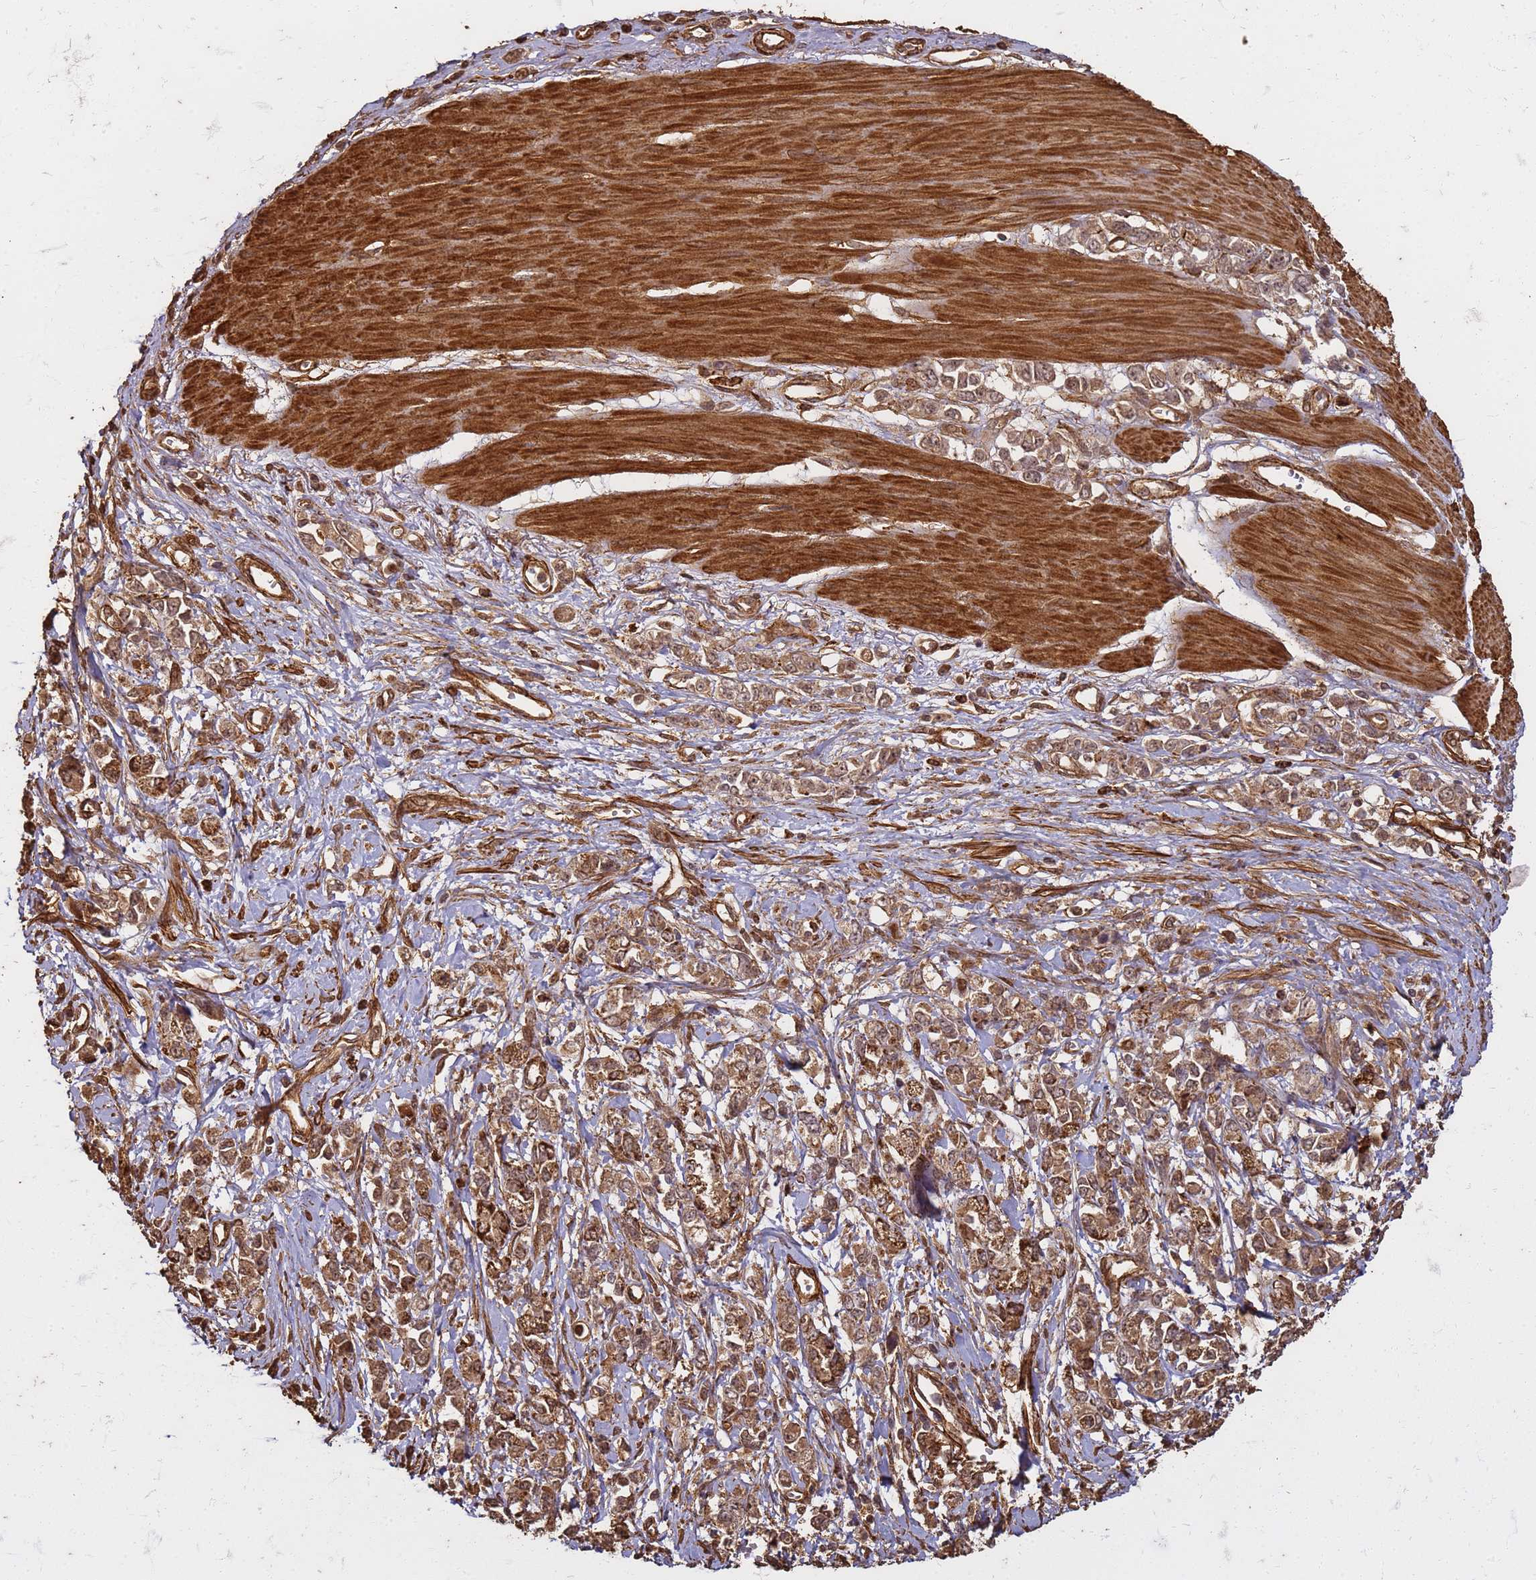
{"staining": {"intensity": "moderate", "quantity": ">75%", "location": "cytoplasmic/membranous,nuclear"}, "tissue": "stomach cancer", "cell_type": "Tumor cells", "image_type": "cancer", "snomed": [{"axis": "morphology", "description": "Adenocarcinoma, NOS"}, {"axis": "topography", "description": "Stomach"}], "caption": "Immunohistochemistry (DAB (3,3'-diaminobenzidine)) staining of human stomach cancer reveals moderate cytoplasmic/membranous and nuclear protein expression in about >75% of tumor cells.", "gene": "KIF26A", "patient": {"sex": "female", "age": 76}}